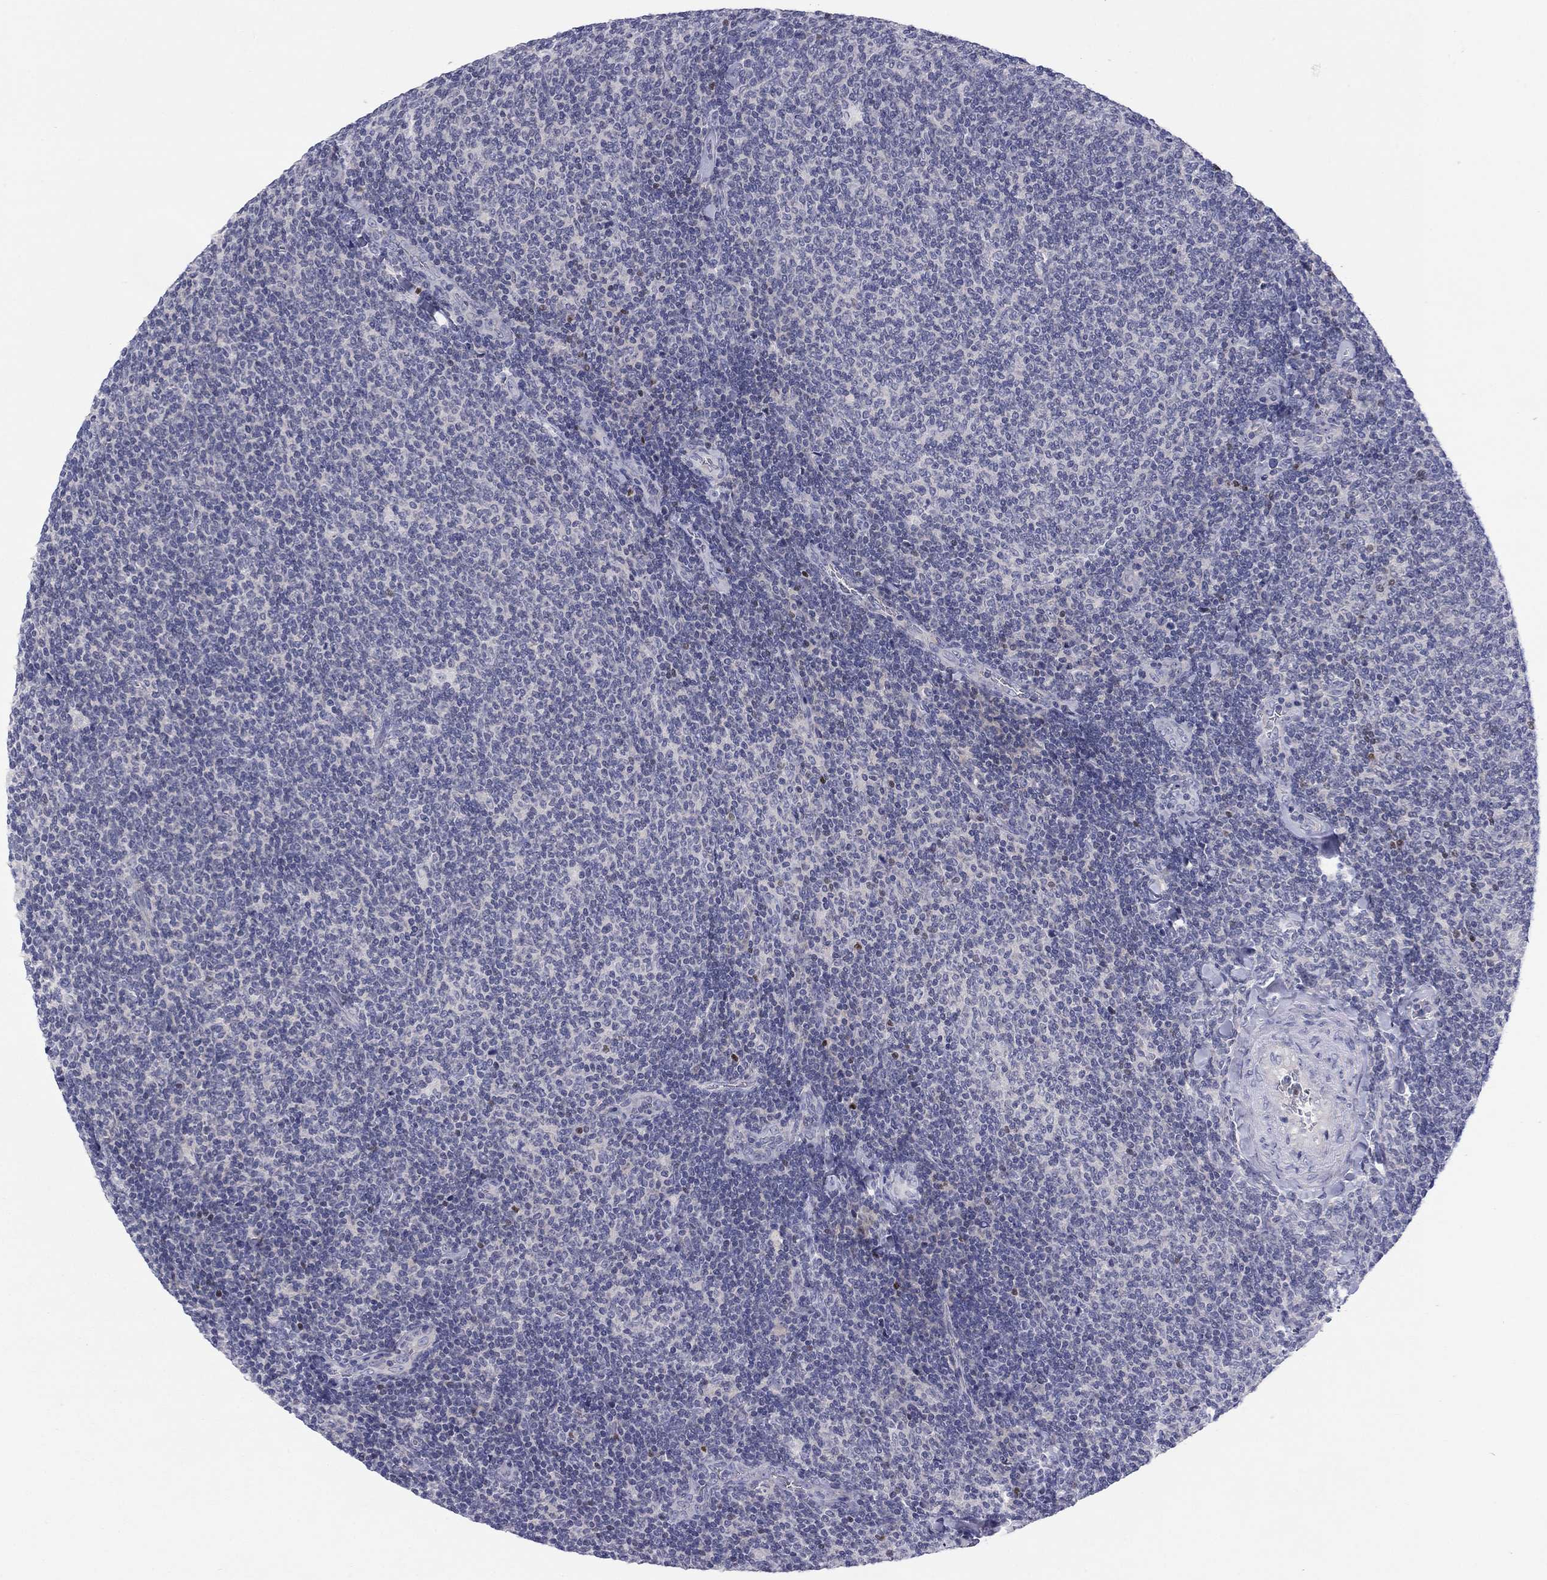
{"staining": {"intensity": "negative", "quantity": "none", "location": "none"}, "tissue": "lymphoma", "cell_type": "Tumor cells", "image_type": "cancer", "snomed": [{"axis": "morphology", "description": "Malignant lymphoma, non-Hodgkin's type, Low grade"}, {"axis": "topography", "description": "Lymph node"}], "caption": "An immunohistochemistry histopathology image of lymphoma is shown. There is no staining in tumor cells of lymphoma. Nuclei are stained in blue.", "gene": "CACNA1A", "patient": {"sex": "male", "age": 52}}